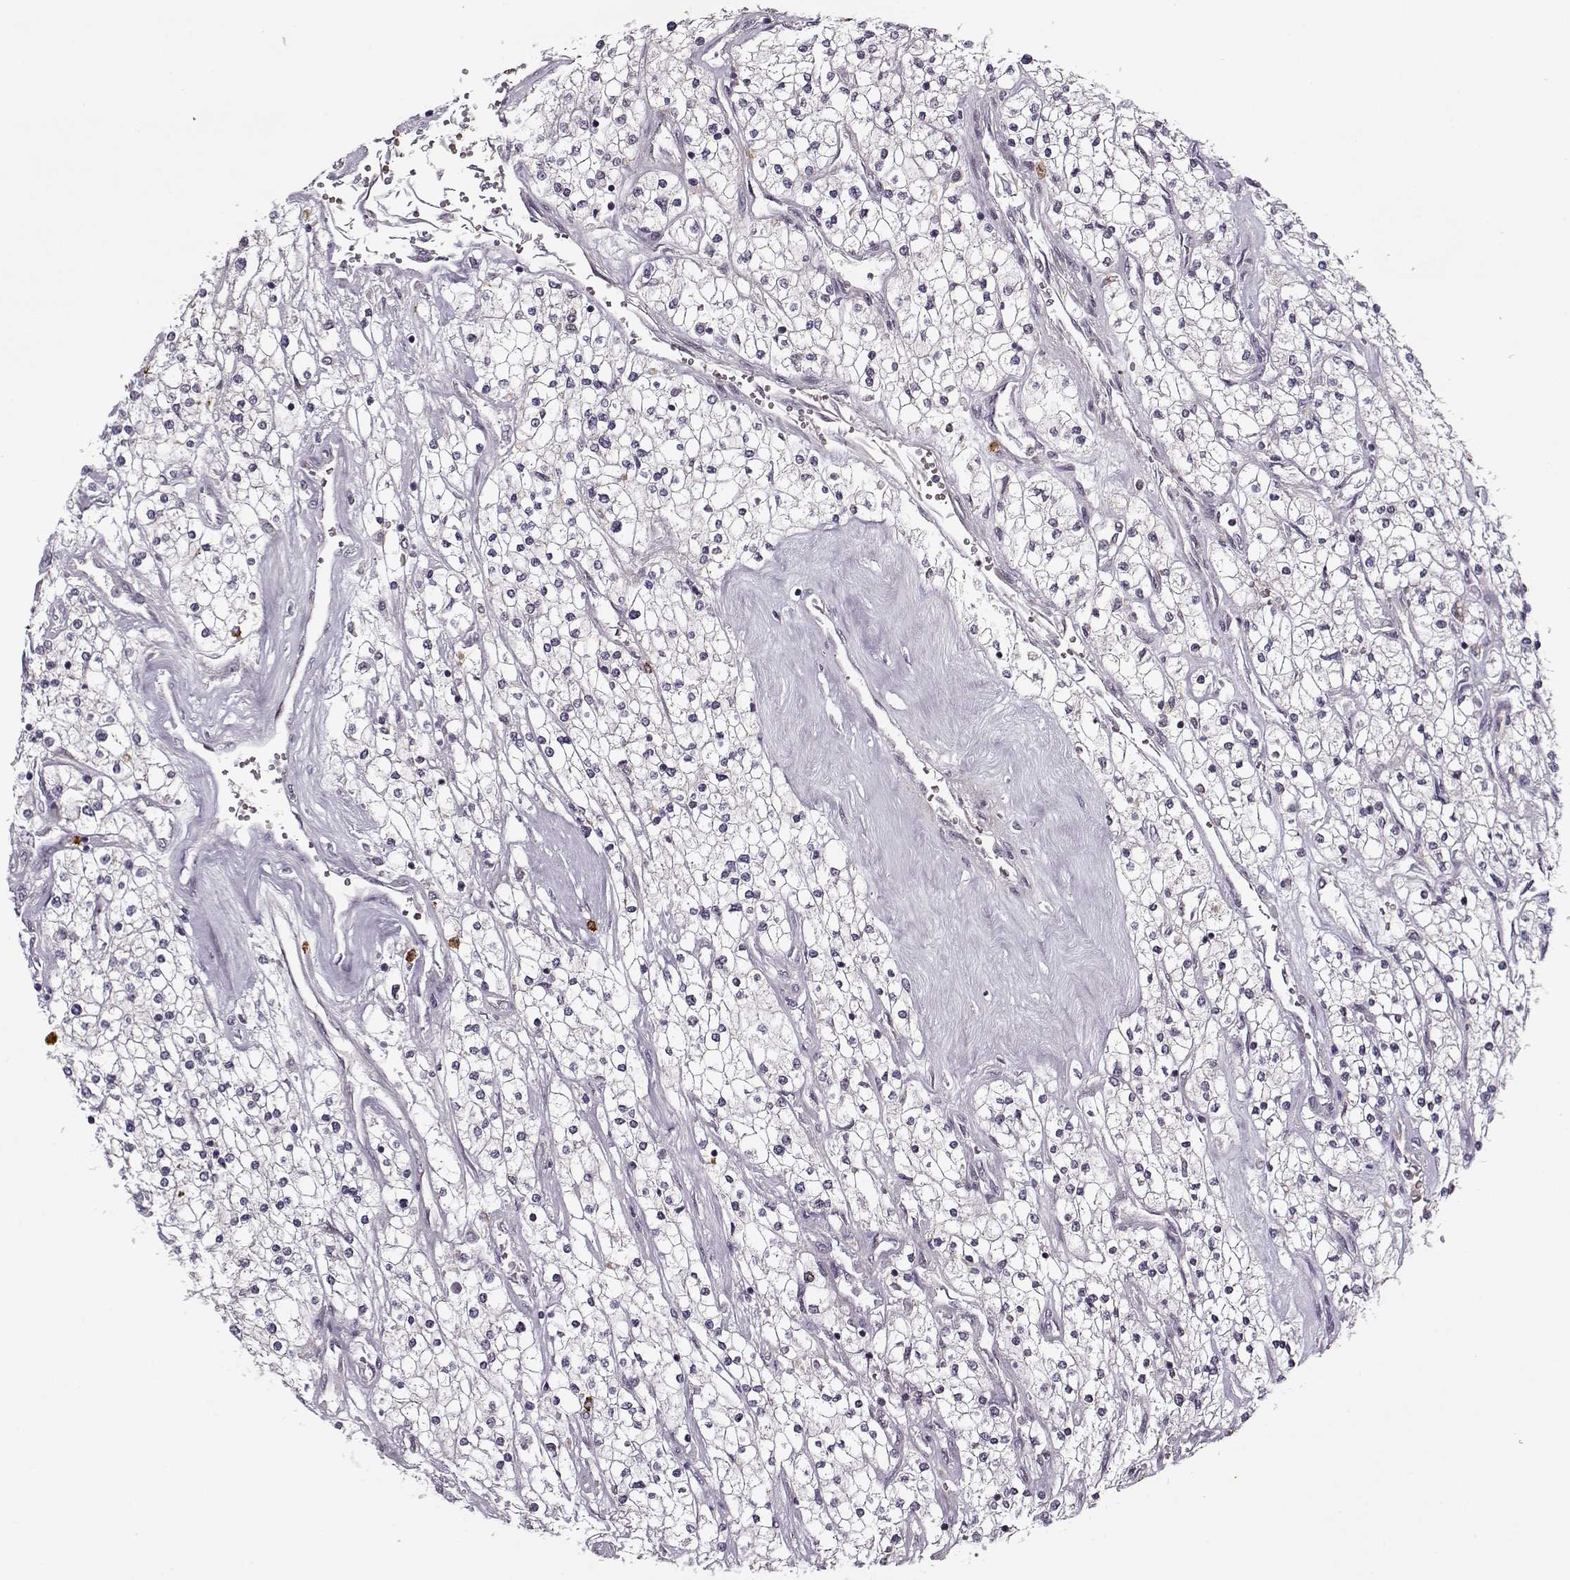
{"staining": {"intensity": "negative", "quantity": "none", "location": "none"}, "tissue": "renal cancer", "cell_type": "Tumor cells", "image_type": "cancer", "snomed": [{"axis": "morphology", "description": "Adenocarcinoma, NOS"}, {"axis": "topography", "description": "Kidney"}], "caption": "This is a photomicrograph of IHC staining of renal cancer (adenocarcinoma), which shows no positivity in tumor cells. (DAB (3,3'-diaminobenzidine) immunohistochemistry (IHC) with hematoxylin counter stain).", "gene": "DENND4B", "patient": {"sex": "male", "age": 80}}